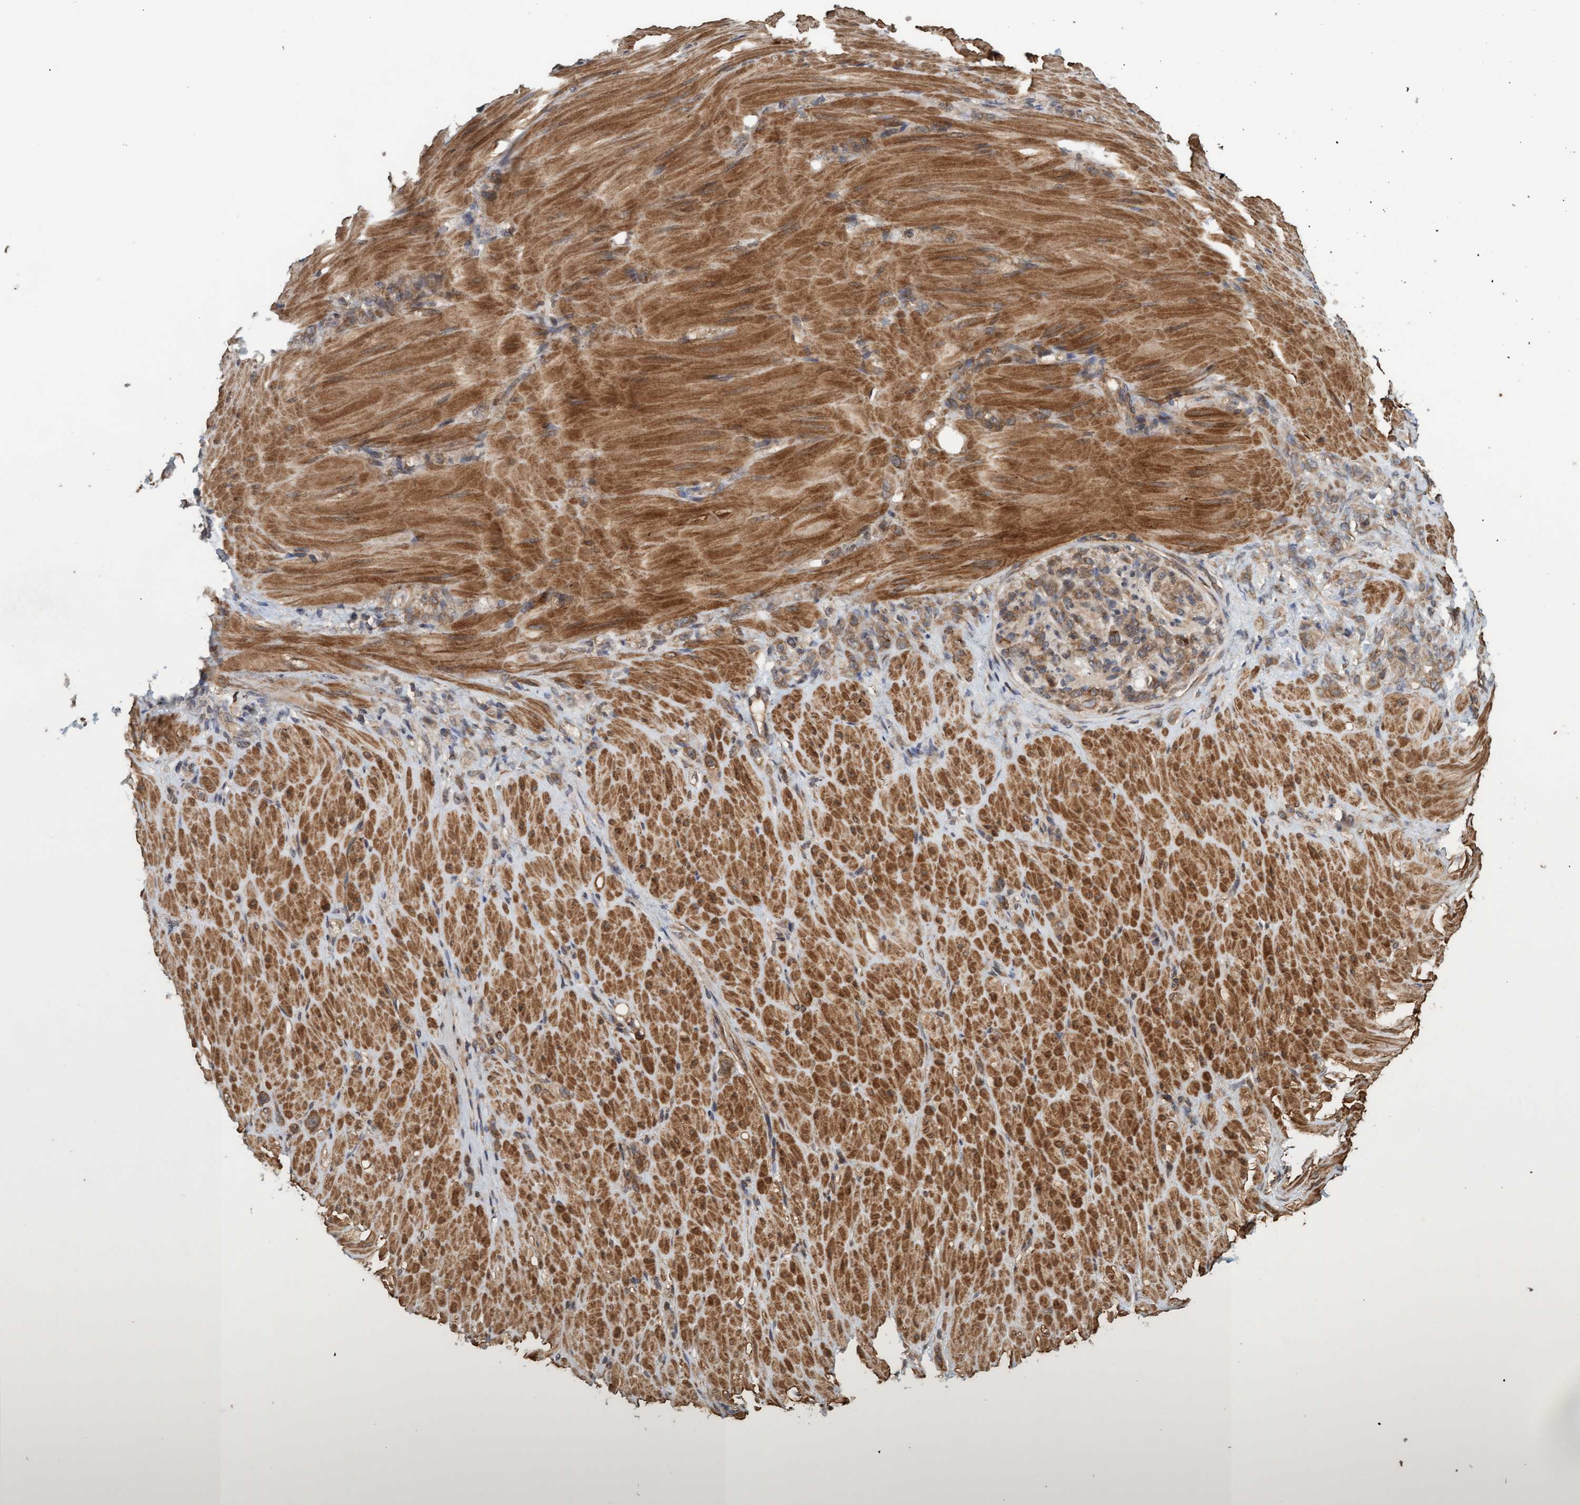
{"staining": {"intensity": "moderate", "quantity": ">75%", "location": "cytoplasmic/membranous"}, "tissue": "stomach cancer", "cell_type": "Tumor cells", "image_type": "cancer", "snomed": [{"axis": "morphology", "description": "Normal tissue, NOS"}, {"axis": "morphology", "description": "Adenocarcinoma, NOS"}, {"axis": "topography", "description": "Stomach"}], "caption": "A high-resolution histopathology image shows immunohistochemistry staining of stomach adenocarcinoma, which shows moderate cytoplasmic/membranous staining in approximately >75% of tumor cells.", "gene": "FXR2", "patient": {"sex": "male", "age": 82}}